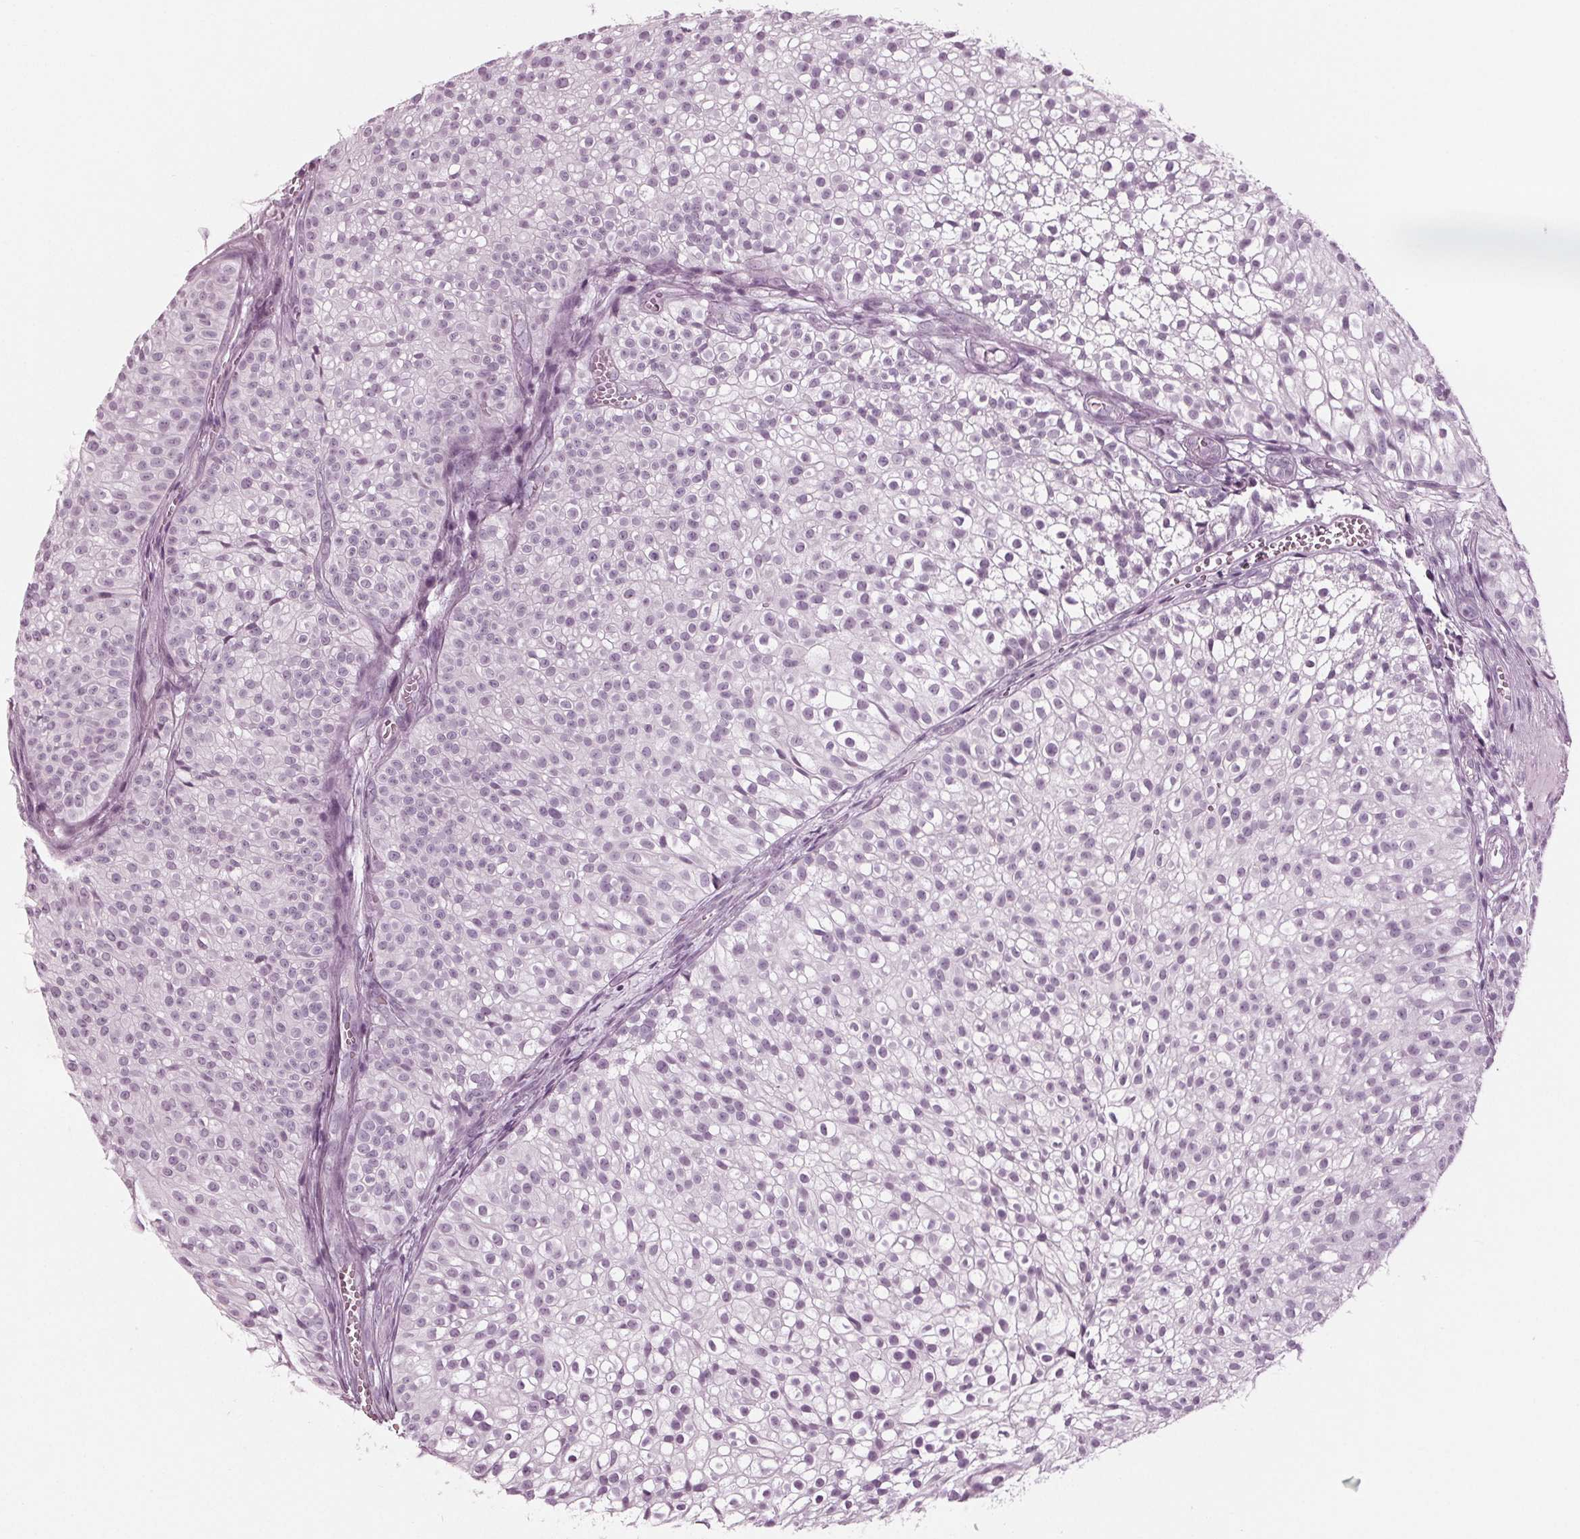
{"staining": {"intensity": "negative", "quantity": "none", "location": "none"}, "tissue": "urothelial cancer", "cell_type": "Tumor cells", "image_type": "cancer", "snomed": [{"axis": "morphology", "description": "Urothelial carcinoma, Low grade"}, {"axis": "topography", "description": "Urinary bladder"}], "caption": "The immunohistochemistry (IHC) histopathology image has no significant expression in tumor cells of urothelial cancer tissue. The staining is performed using DAB brown chromogen with nuclei counter-stained in using hematoxylin.", "gene": "KRT28", "patient": {"sex": "male", "age": 70}}